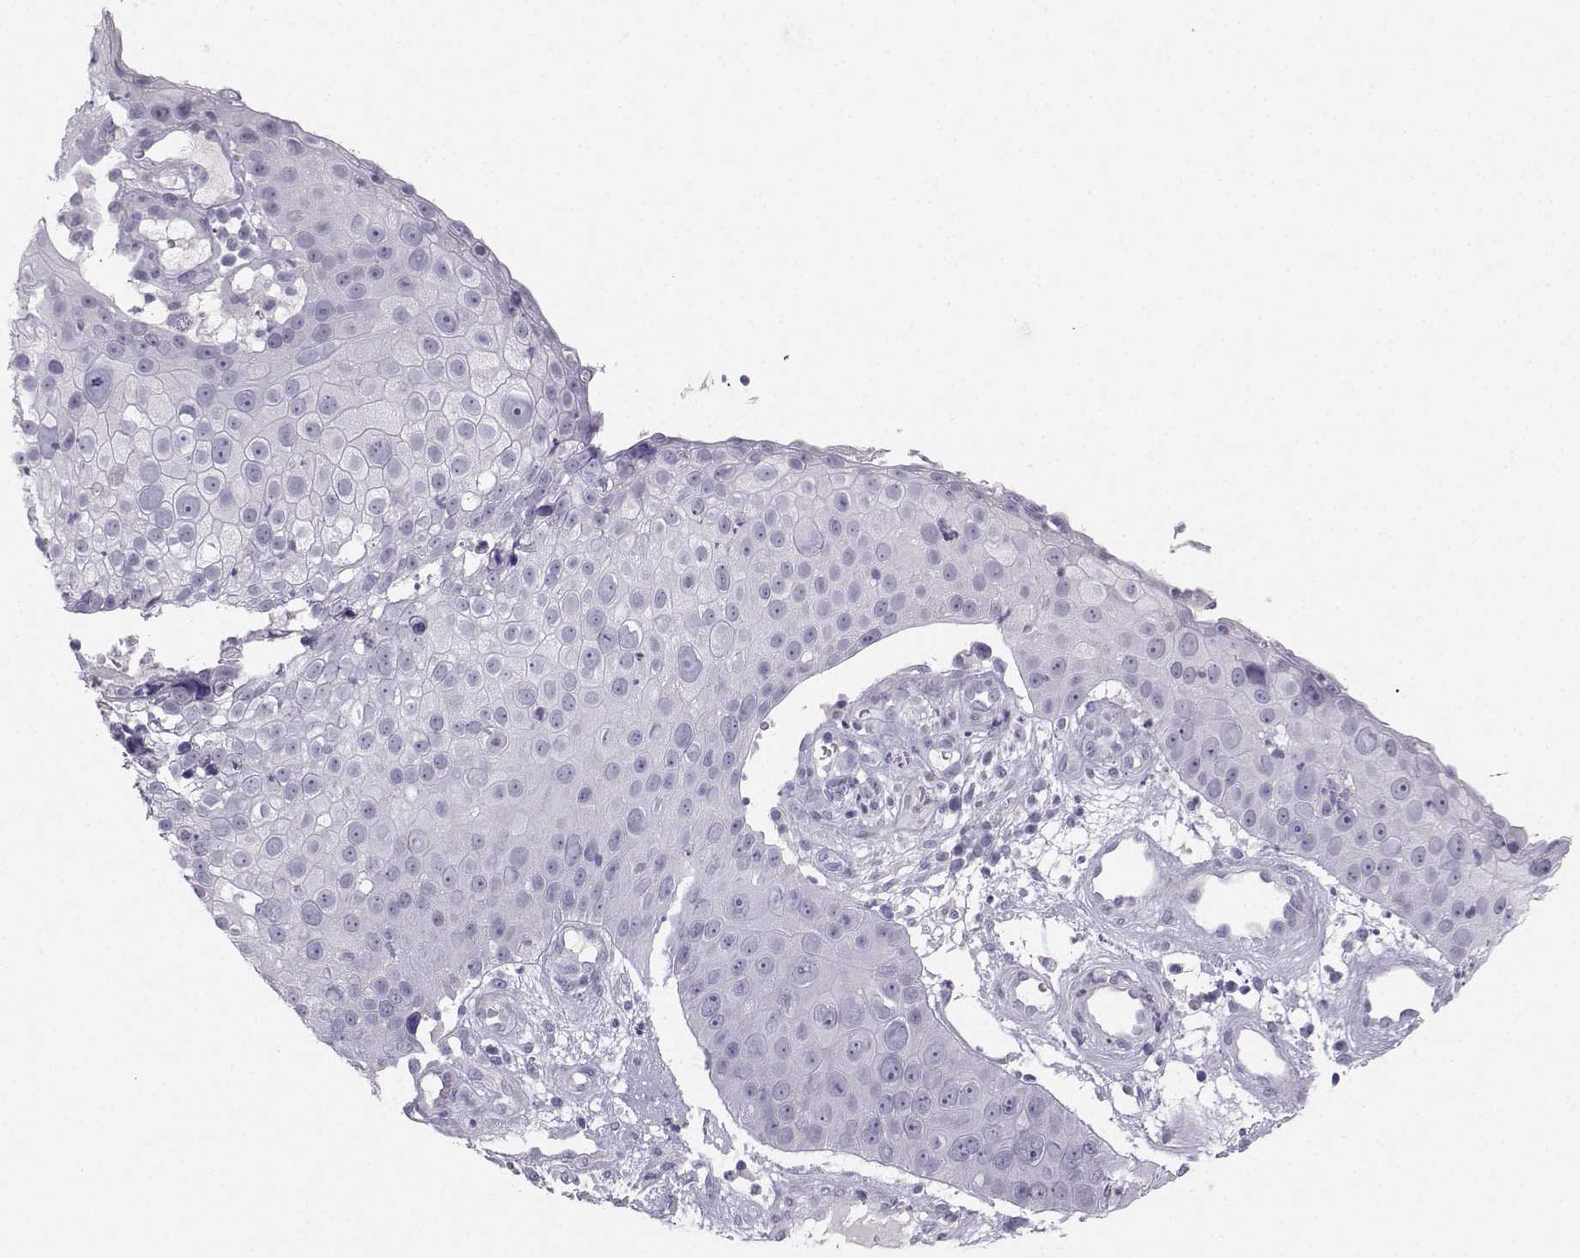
{"staining": {"intensity": "negative", "quantity": "none", "location": "none"}, "tissue": "skin cancer", "cell_type": "Tumor cells", "image_type": "cancer", "snomed": [{"axis": "morphology", "description": "Squamous cell carcinoma, NOS"}, {"axis": "topography", "description": "Skin"}], "caption": "Photomicrograph shows no significant protein positivity in tumor cells of skin cancer.", "gene": "CASR", "patient": {"sex": "male", "age": 71}}